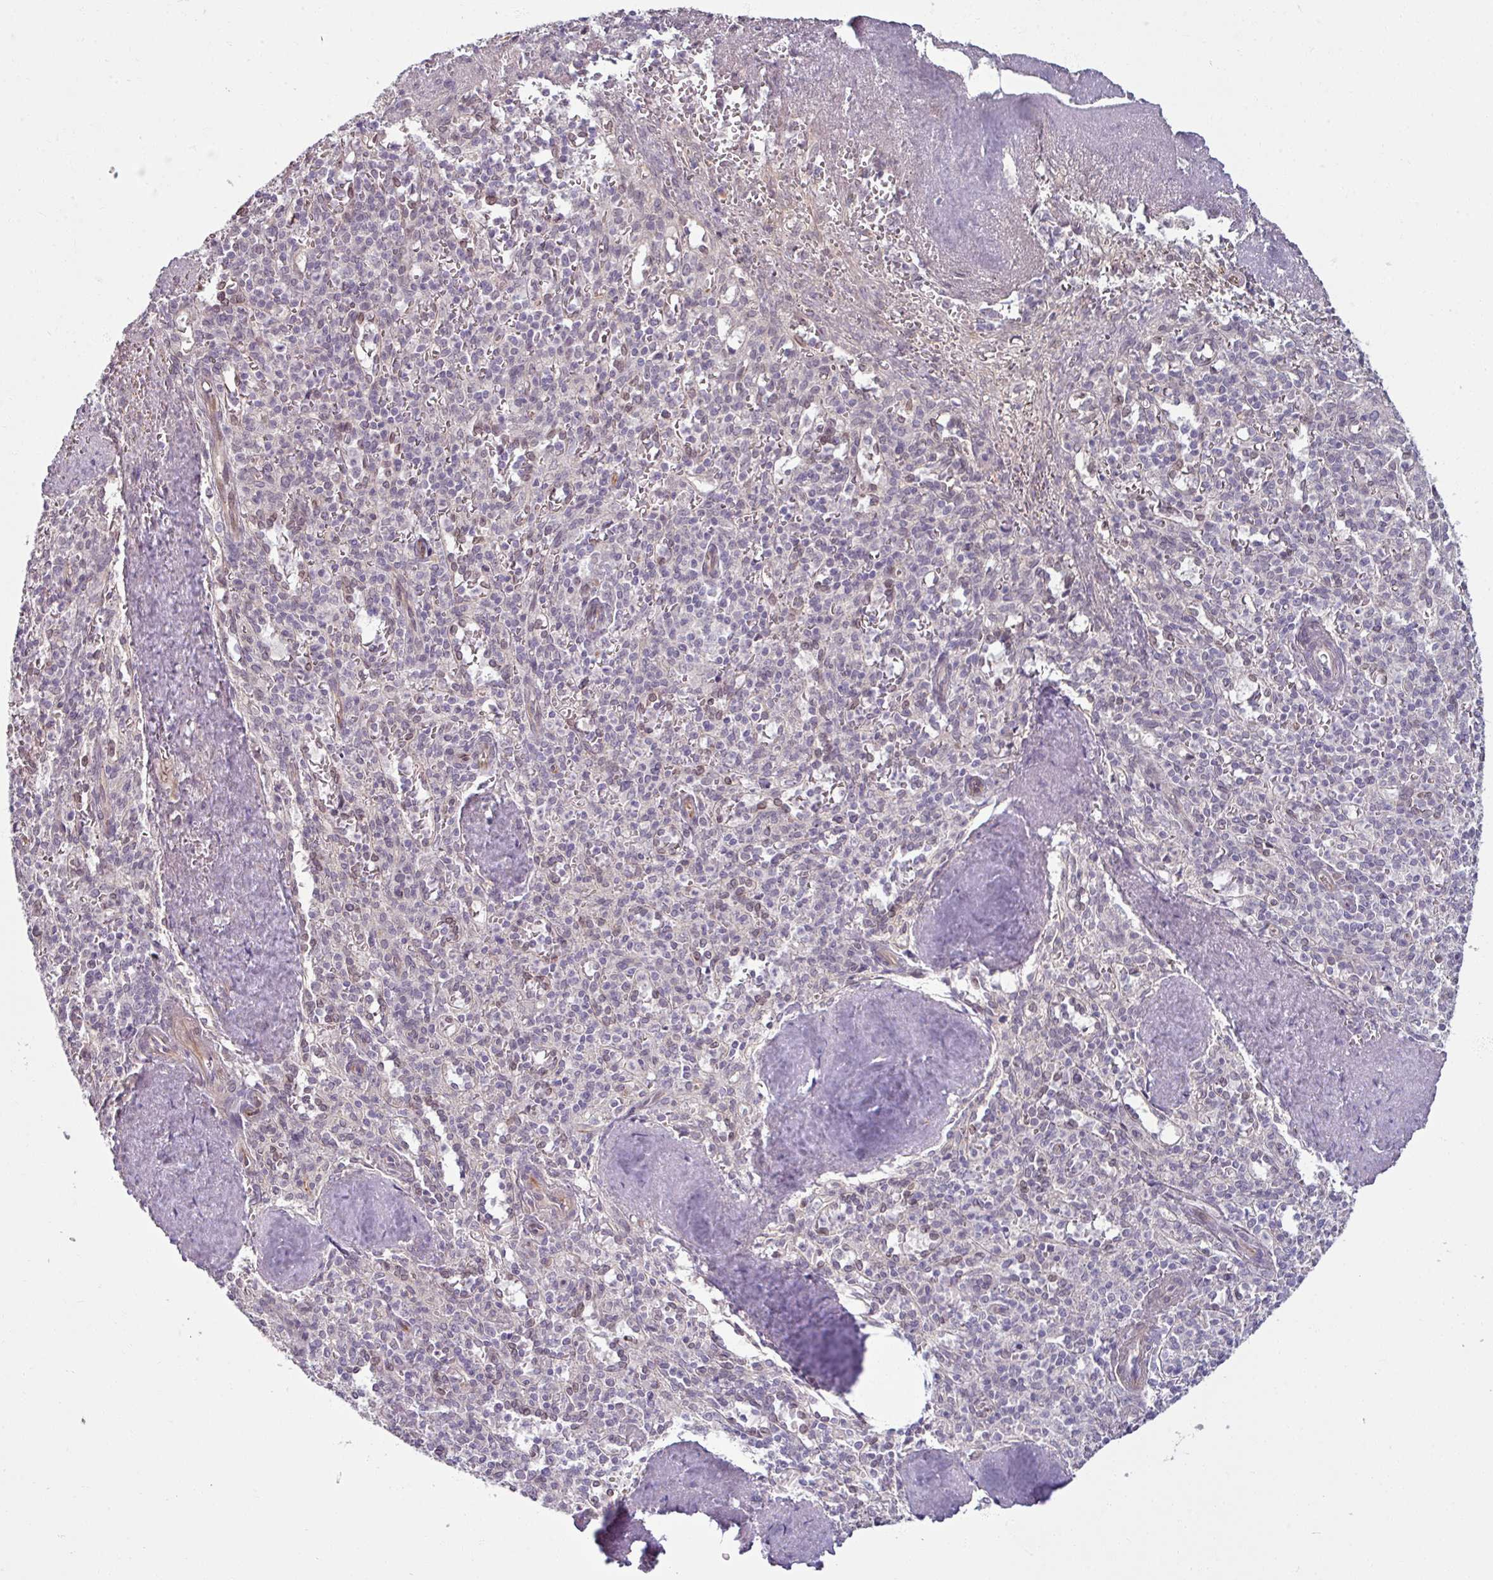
{"staining": {"intensity": "negative", "quantity": "none", "location": "none"}, "tissue": "spleen", "cell_type": "Cells in red pulp", "image_type": "normal", "snomed": [{"axis": "morphology", "description": "Normal tissue, NOS"}, {"axis": "topography", "description": "Spleen"}], "caption": "IHC photomicrograph of normal spleen: human spleen stained with DAB reveals no significant protein staining in cells in red pulp. (DAB (3,3'-diaminobenzidine) immunohistochemistry with hematoxylin counter stain).", "gene": "UVSSA", "patient": {"sex": "female", "age": 70}}